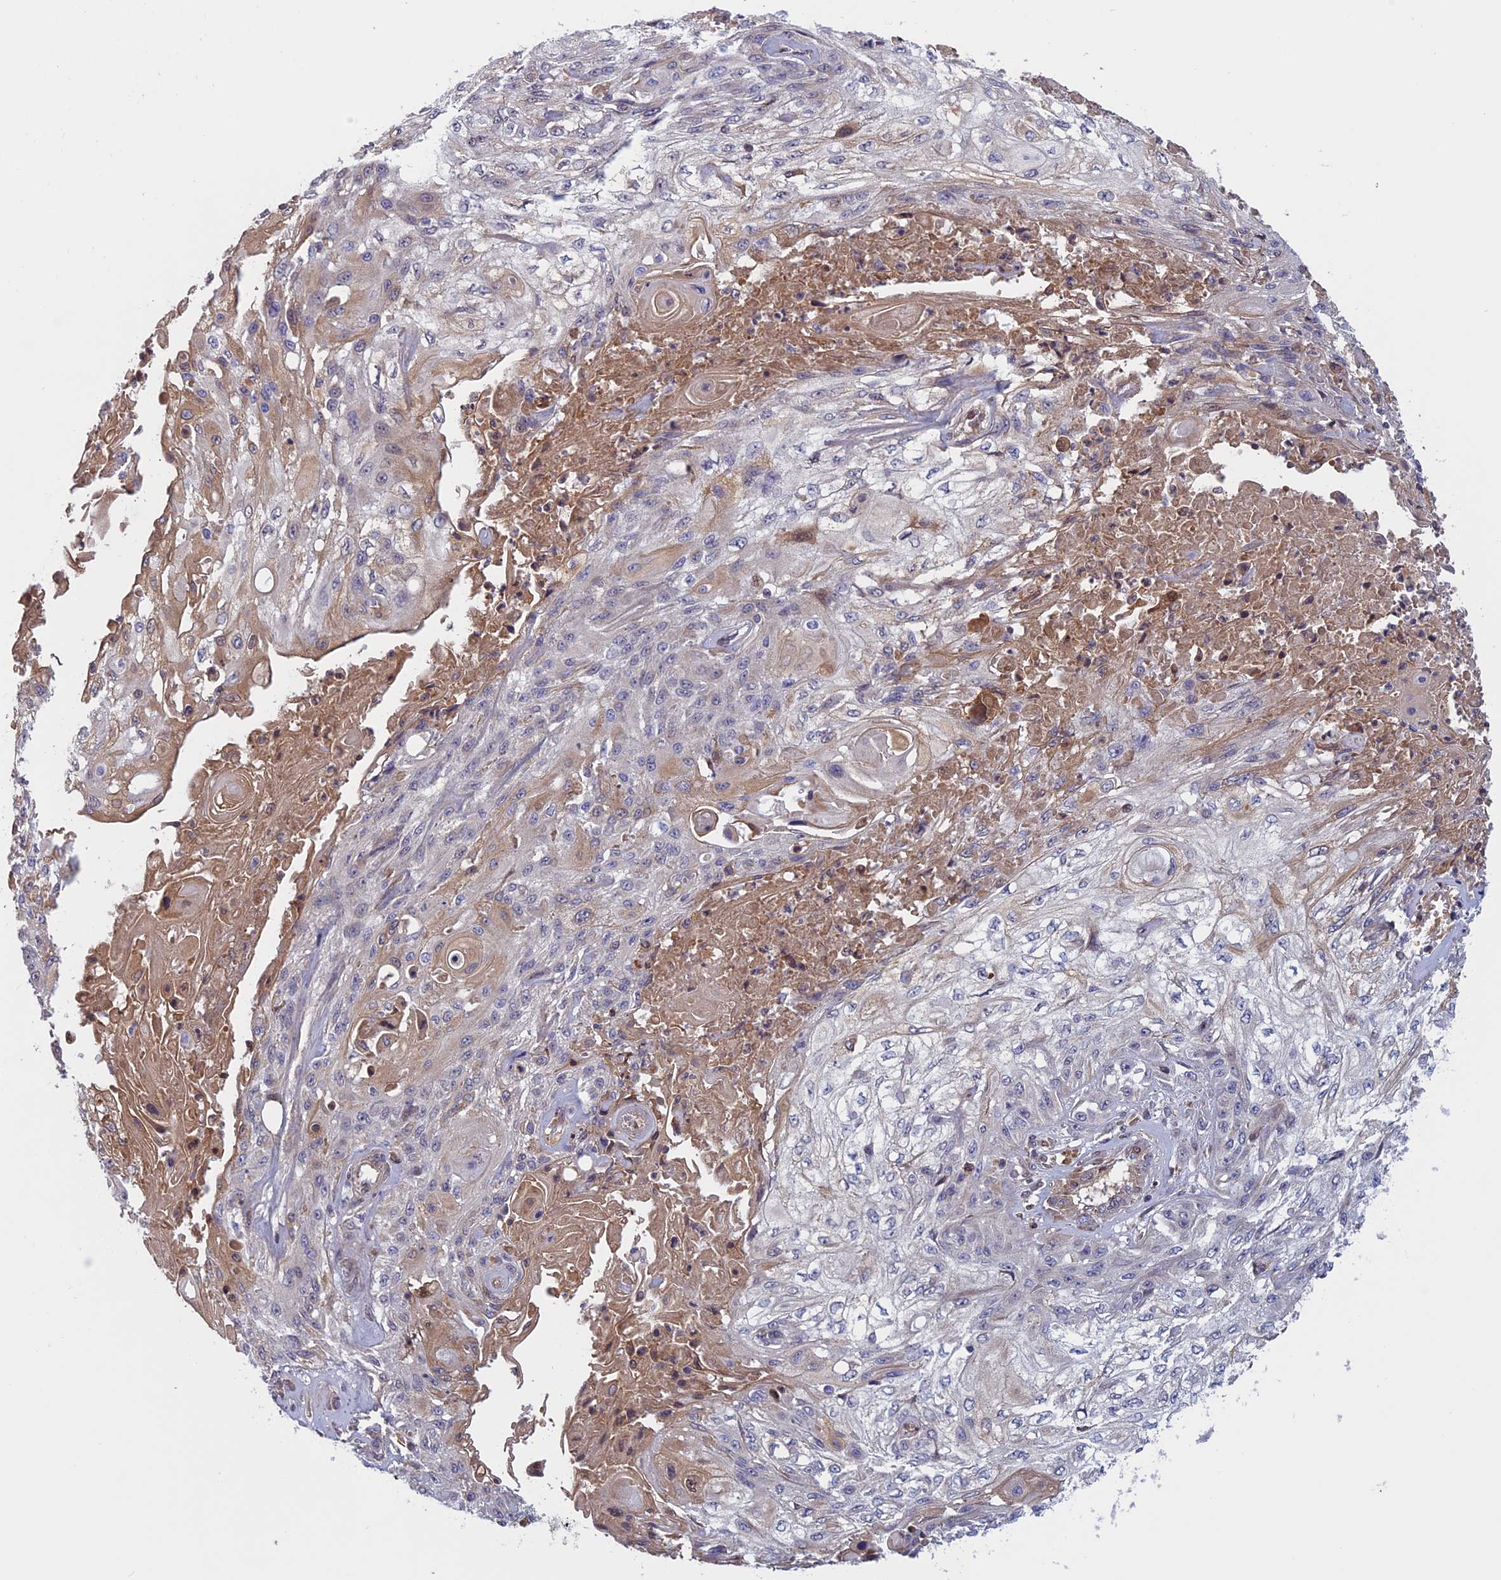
{"staining": {"intensity": "negative", "quantity": "none", "location": "none"}, "tissue": "skin cancer", "cell_type": "Tumor cells", "image_type": "cancer", "snomed": [{"axis": "morphology", "description": "Squamous cell carcinoma, NOS"}, {"axis": "morphology", "description": "Squamous cell carcinoma, metastatic, NOS"}, {"axis": "topography", "description": "Skin"}, {"axis": "topography", "description": "Lymph node"}], "caption": "Metastatic squamous cell carcinoma (skin) was stained to show a protein in brown. There is no significant positivity in tumor cells.", "gene": "FADS1", "patient": {"sex": "male", "age": 75}}